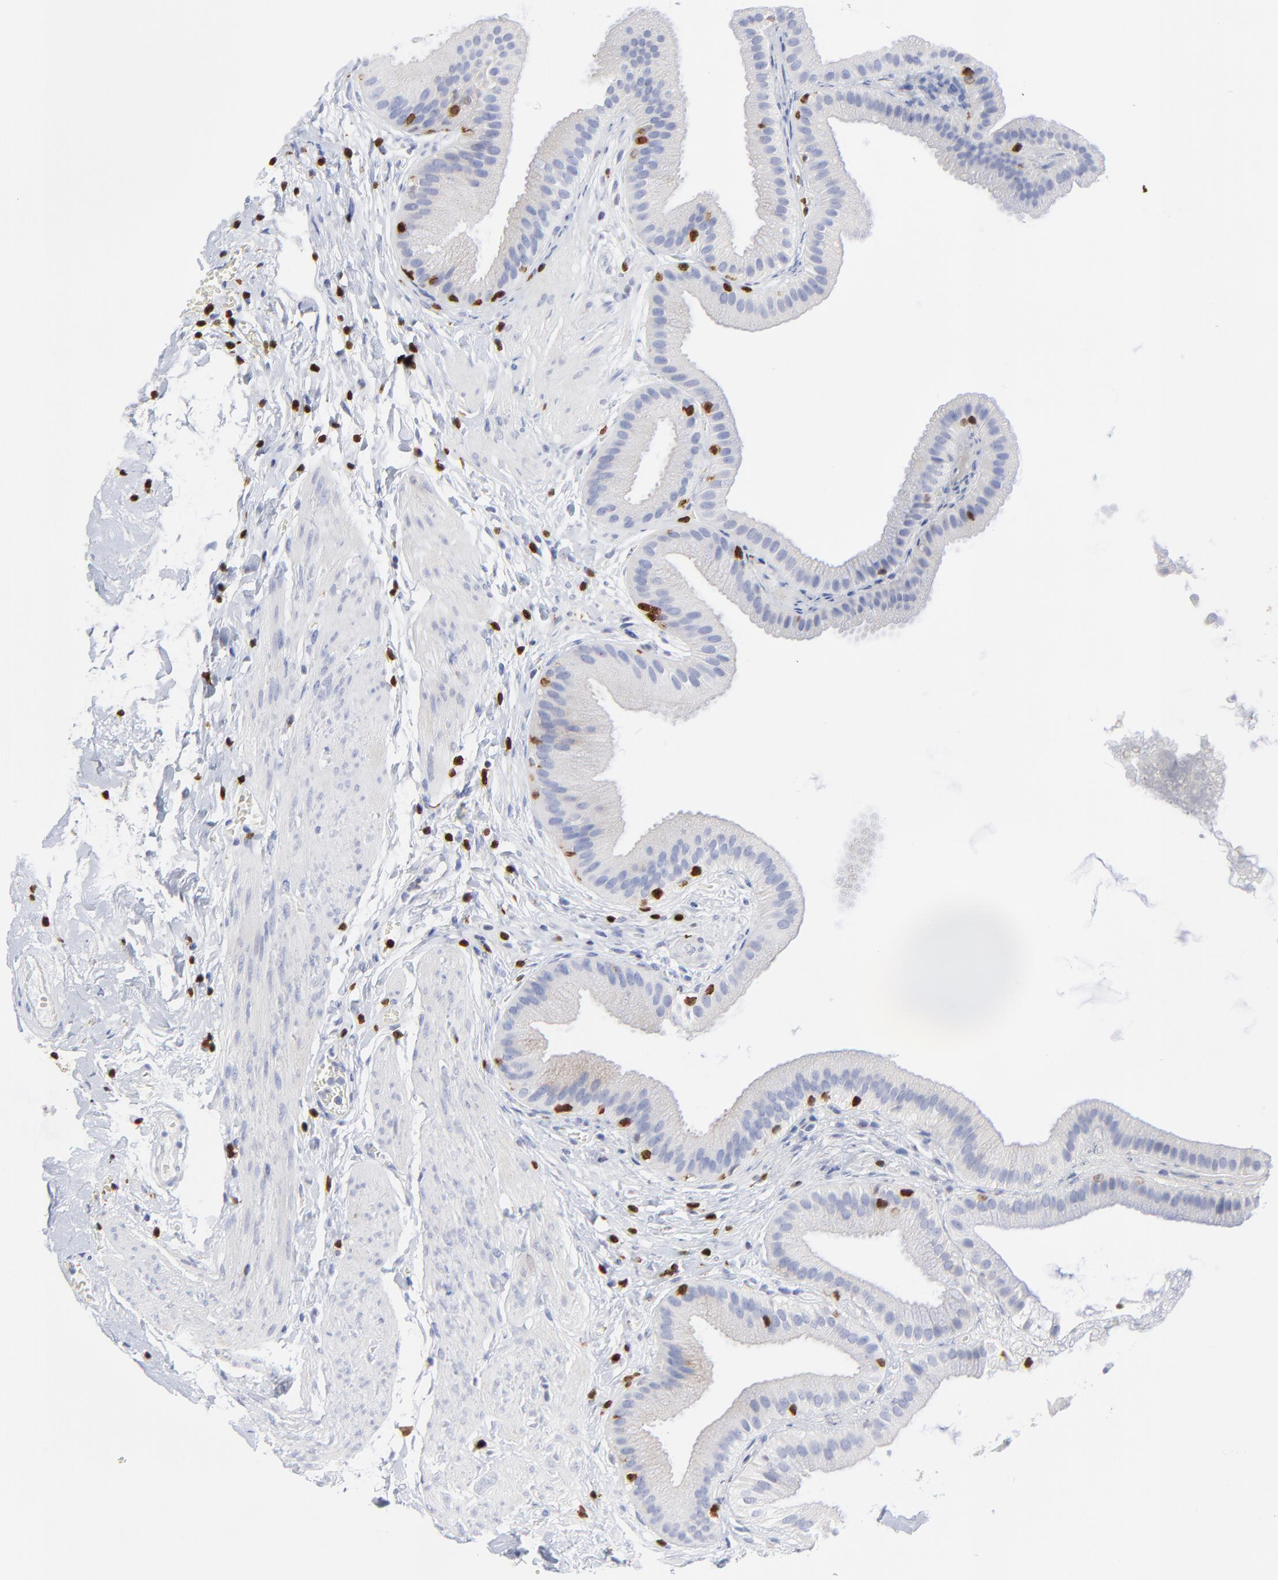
{"staining": {"intensity": "weak", "quantity": "<25%", "location": "cytoplasmic/membranous"}, "tissue": "gallbladder", "cell_type": "Glandular cells", "image_type": "normal", "snomed": [{"axis": "morphology", "description": "Normal tissue, NOS"}, {"axis": "topography", "description": "Gallbladder"}], "caption": "The photomicrograph exhibits no staining of glandular cells in normal gallbladder. (Brightfield microscopy of DAB immunohistochemistry (IHC) at high magnification).", "gene": "ZAP70", "patient": {"sex": "female", "age": 63}}